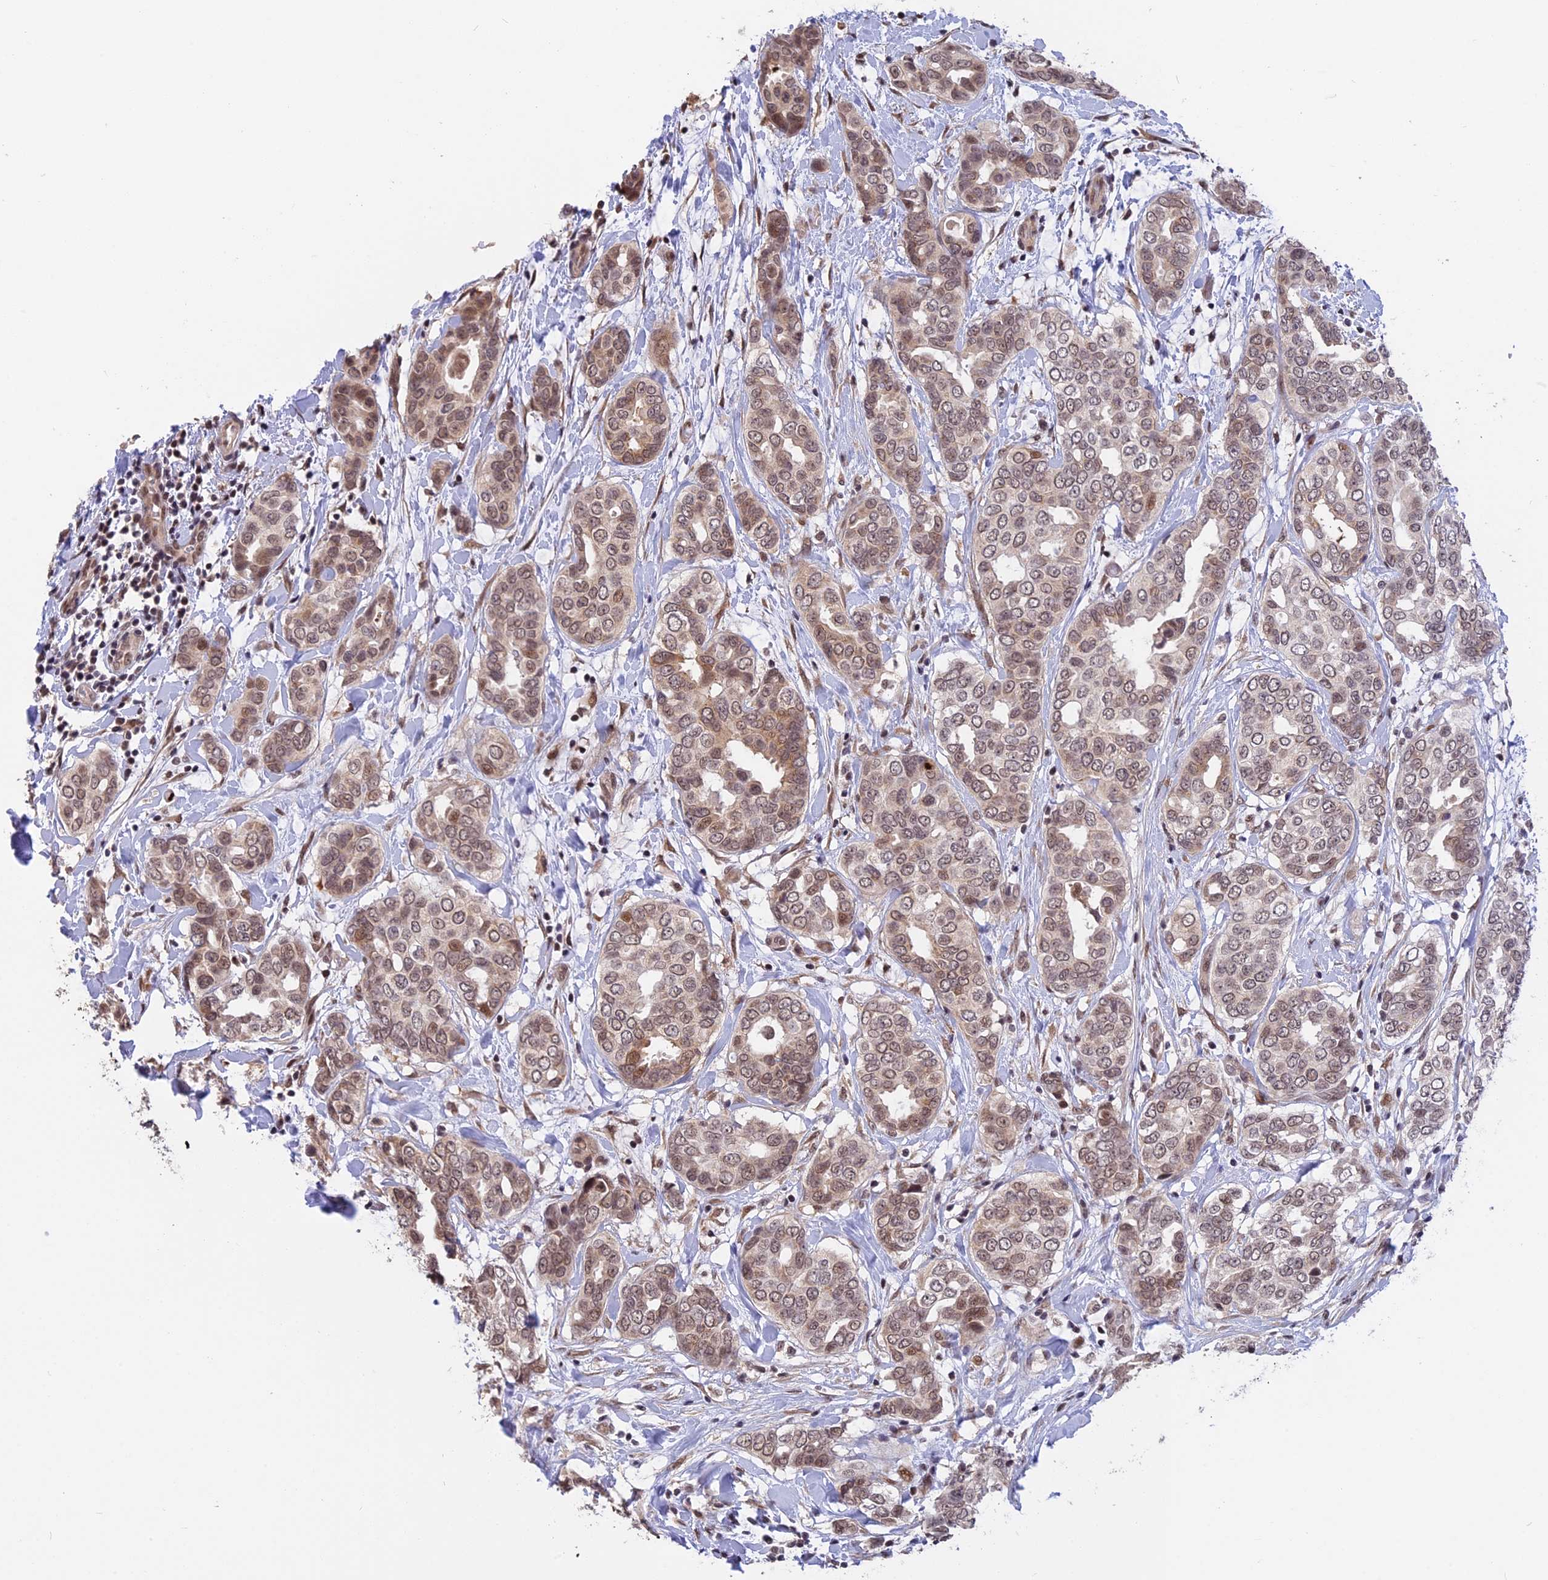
{"staining": {"intensity": "weak", "quantity": "25%-75%", "location": "nuclear"}, "tissue": "breast cancer", "cell_type": "Tumor cells", "image_type": "cancer", "snomed": [{"axis": "morphology", "description": "Lobular carcinoma"}, {"axis": "topography", "description": "Breast"}], "caption": "Immunohistochemistry photomicrograph of human breast lobular carcinoma stained for a protein (brown), which reveals low levels of weak nuclear staining in about 25%-75% of tumor cells.", "gene": "POLR2C", "patient": {"sex": "female", "age": 51}}